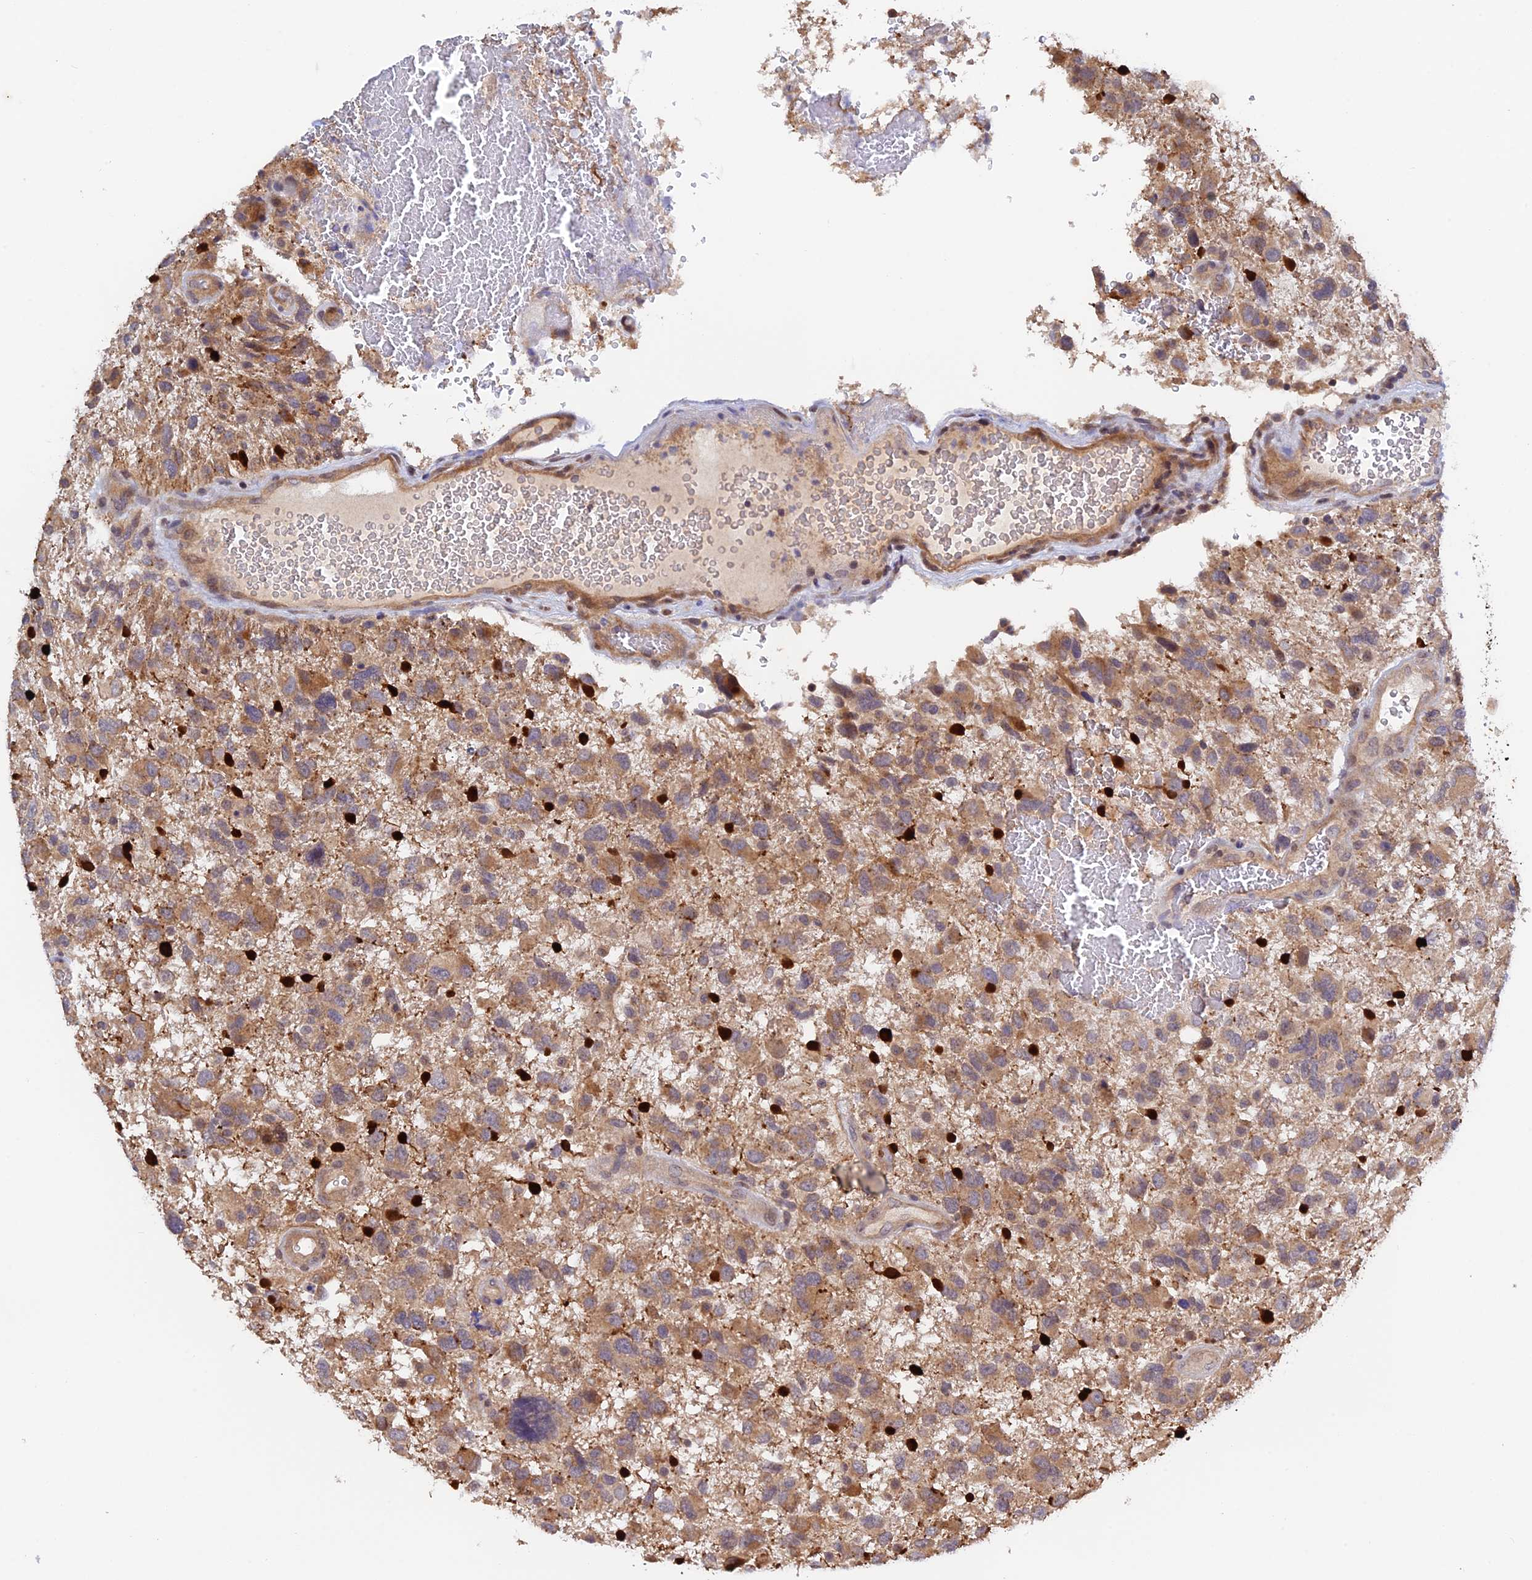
{"staining": {"intensity": "moderate", "quantity": ">75%", "location": "cytoplasmic/membranous"}, "tissue": "glioma", "cell_type": "Tumor cells", "image_type": "cancer", "snomed": [{"axis": "morphology", "description": "Glioma, malignant, High grade"}, {"axis": "topography", "description": "Brain"}], "caption": "A brown stain highlights moderate cytoplasmic/membranous positivity of a protein in high-grade glioma (malignant) tumor cells.", "gene": "CWH43", "patient": {"sex": "male", "age": 61}}